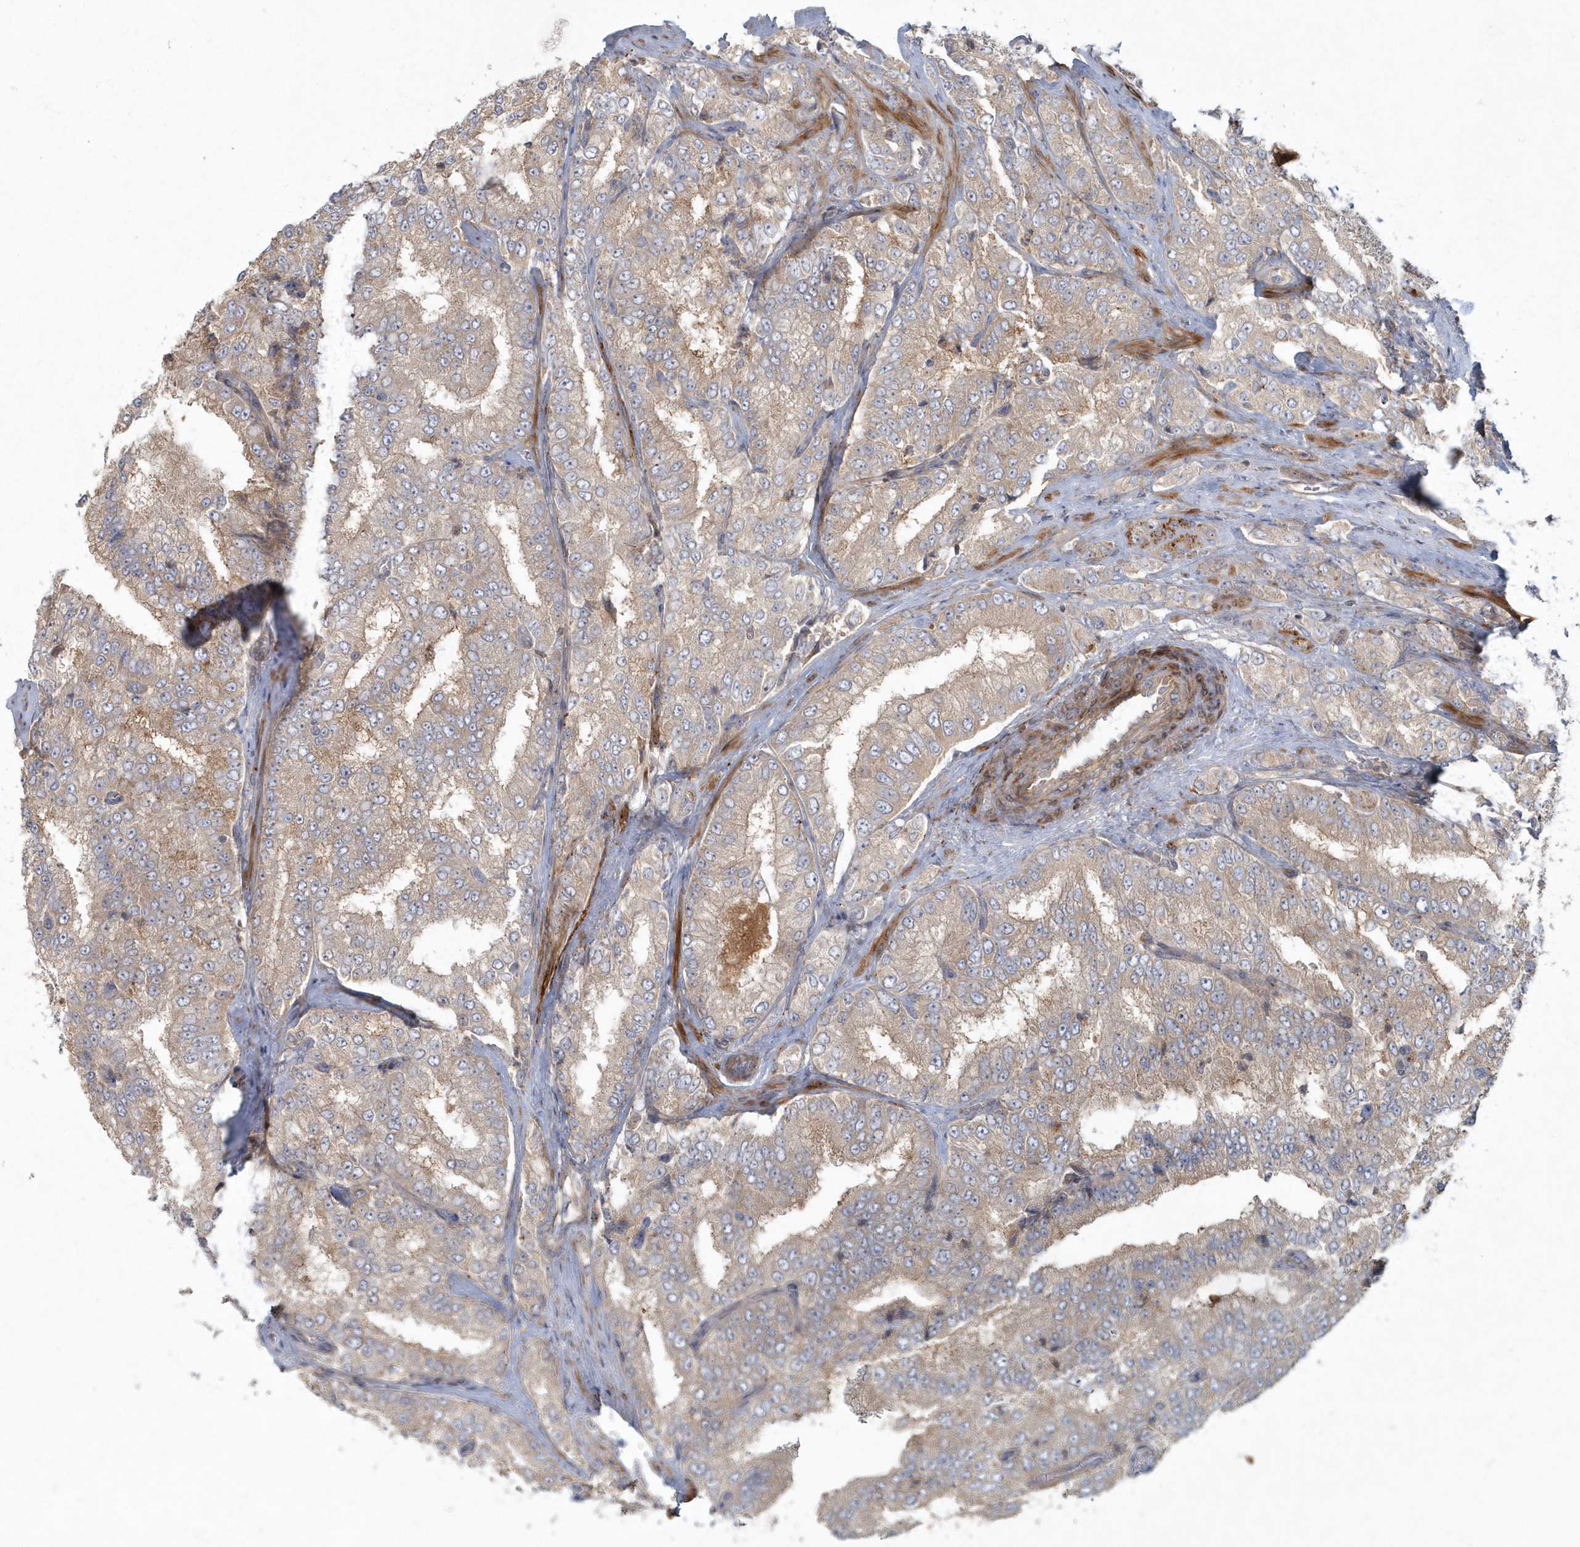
{"staining": {"intensity": "negative", "quantity": "none", "location": "none"}, "tissue": "prostate cancer", "cell_type": "Tumor cells", "image_type": "cancer", "snomed": [{"axis": "morphology", "description": "Adenocarcinoma, High grade"}, {"axis": "topography", "description": "Prostate"}], "caption": "The photomicrograph shows no significant expression in tumor cells of prostate cancer.", "gene": "ARHGEF38", "patient": {"sex": "male", "age": 58}}